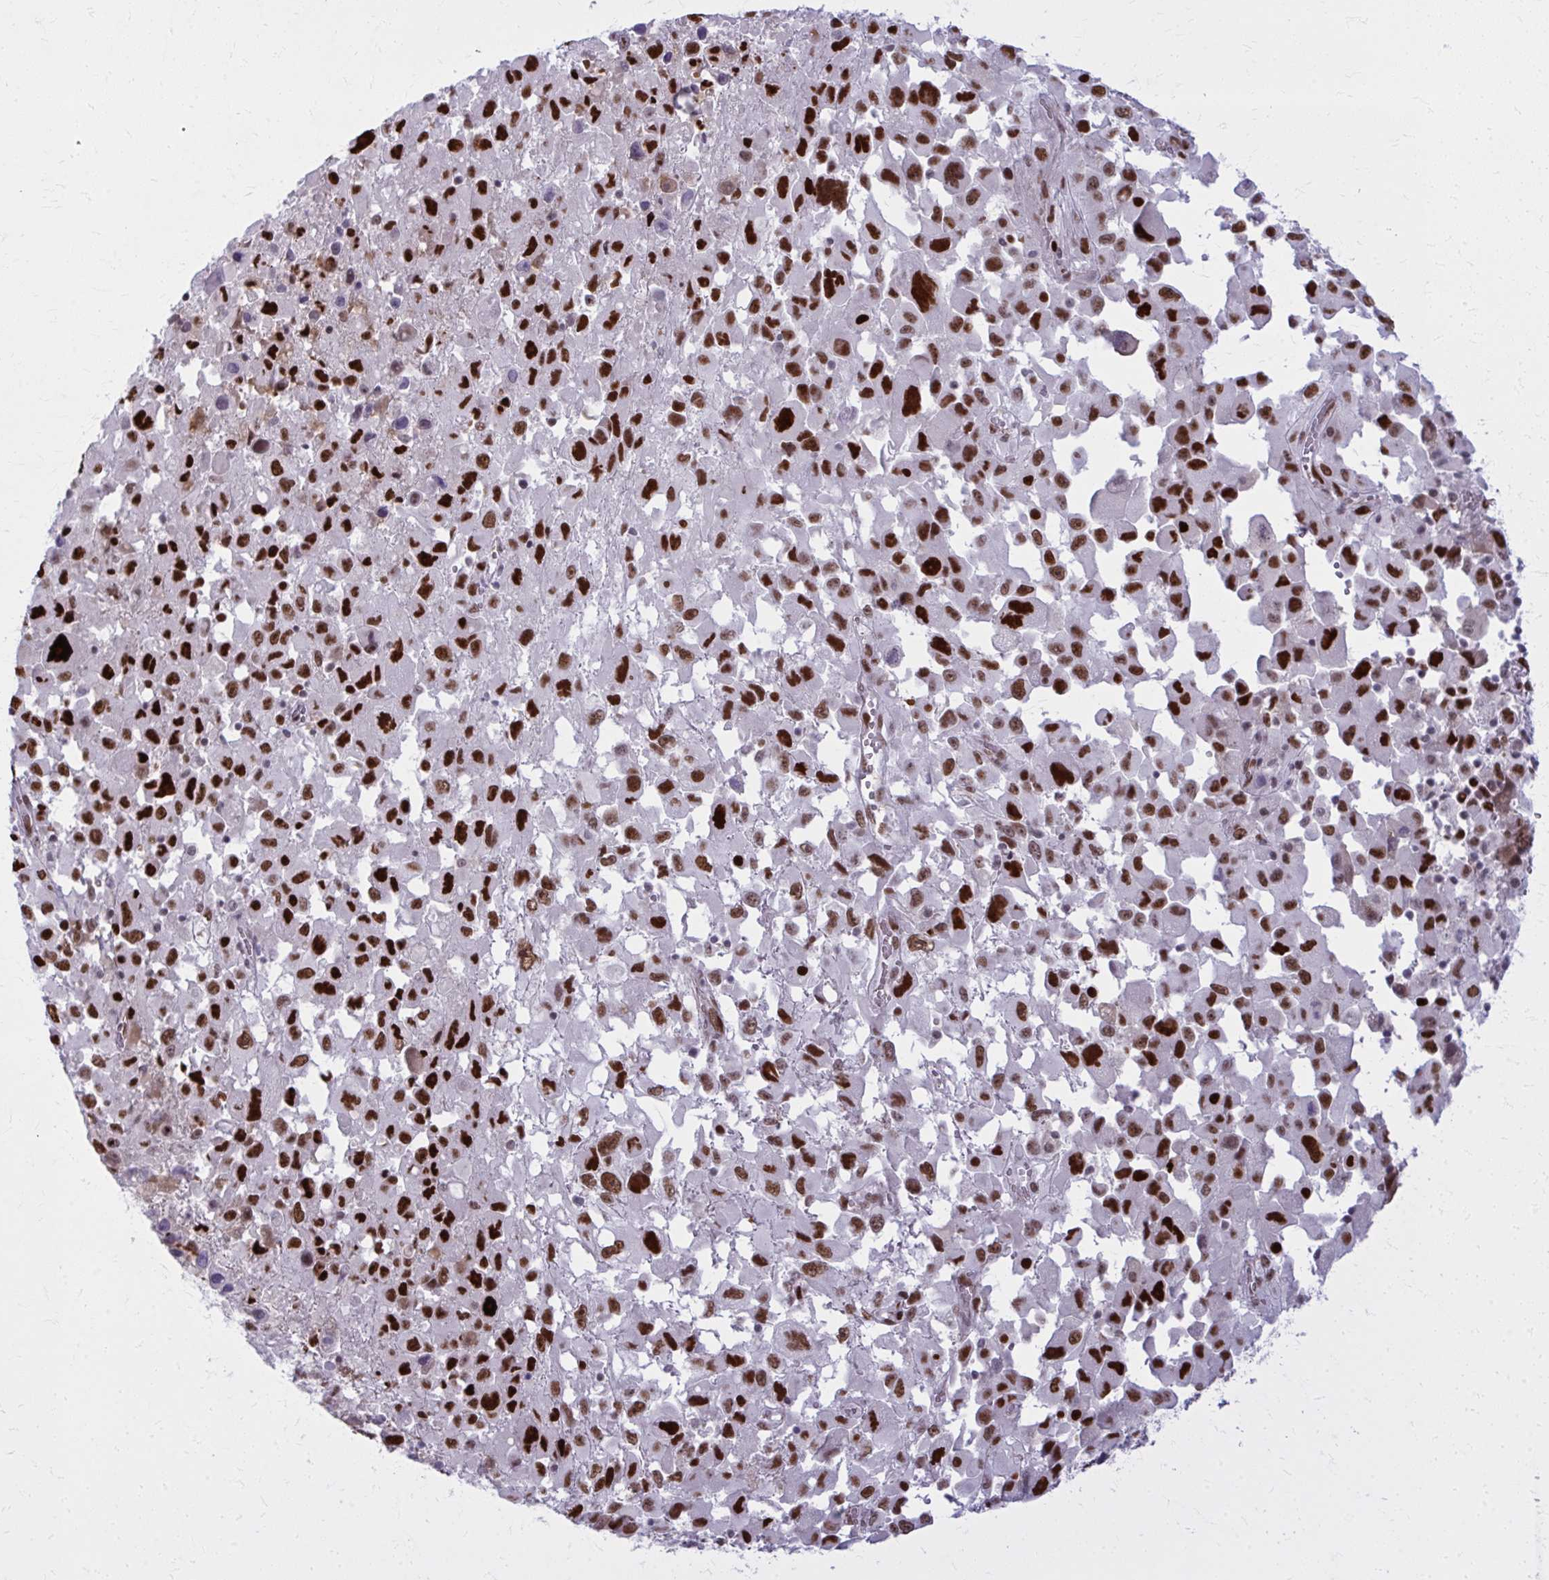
{"staining": {"intensity": "strong", "quantity": ">75%", "location": "nuclear"}, "tissue": "melanoma", "cell_type": "Tumor cells", "image_type": "cancer", "snomed": [{"axis": "morphology", "description": "Malignant melanoma, Metastatic site"}, {"axis": "topography", "description": "Soft tissue"}], "caption": "Immunohistochemical staining of human melanoma shows high levels of strong nuclear positivity in about >75% of tumor cells.", "gene": "ZNF559", "patient": {"sex": "male", "age": 50}}